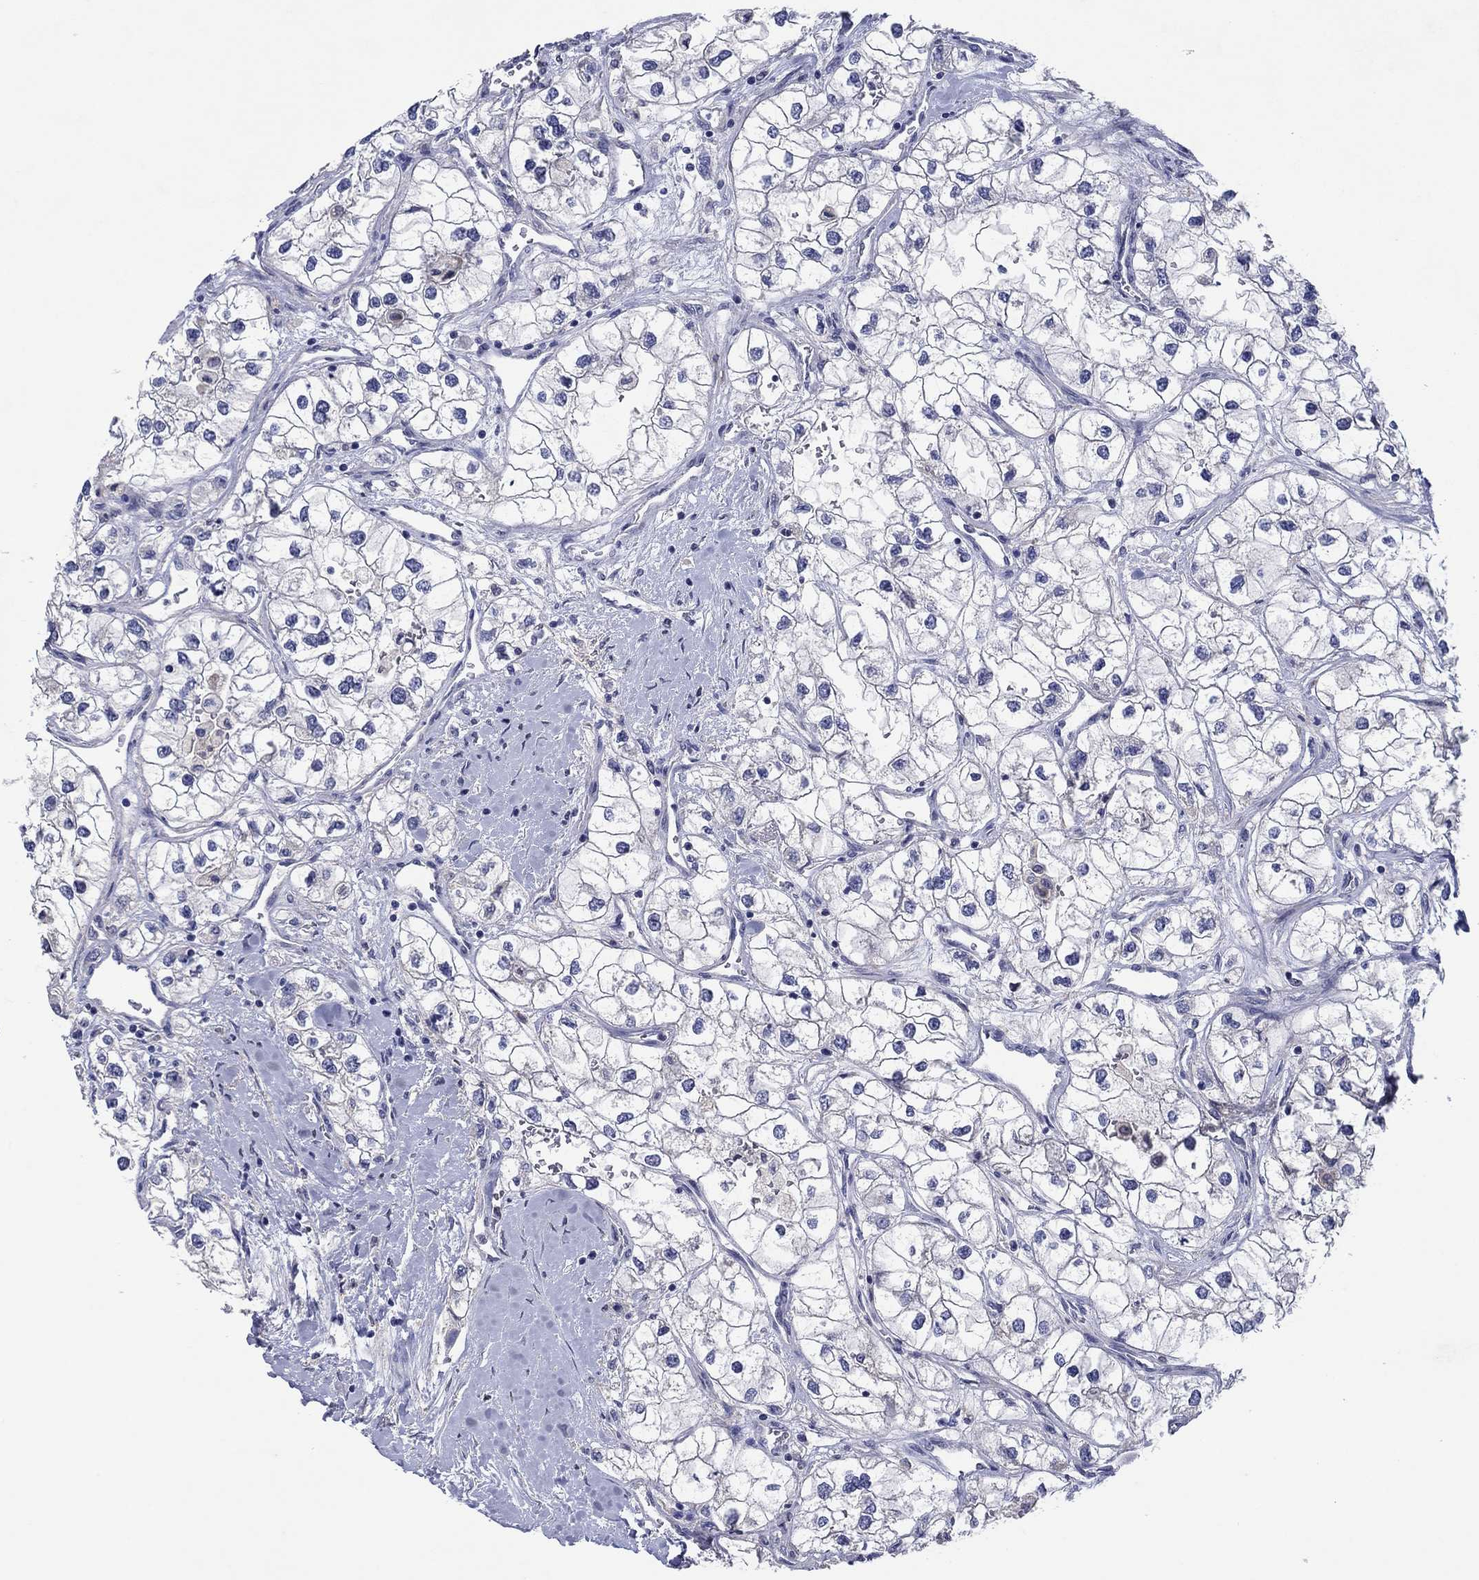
{"staining": {"intensity": "negative", "quantity": "none", "location": "none"}, "tissue": "renal cancer", "cell_type": "Tumor cells", "image_type": "cancer", "snomed": [{"axis": "morphology", "description": "Adenocarcinoma, NOS"}, {"axis": "topography", "description": "Kidney"}], "caption": "IHC photomicrograph of adenocarcinoma (renal) stained for a protein (brown), which displays no staining in tumor cells. The staining was performed using DAB to visualize the protein expression in brown, while the nuclei were stained in blue with hematoxylin (Magnification: 20x).", "gene": "HDC", "patient": {"sex": "male", "age": 59}}